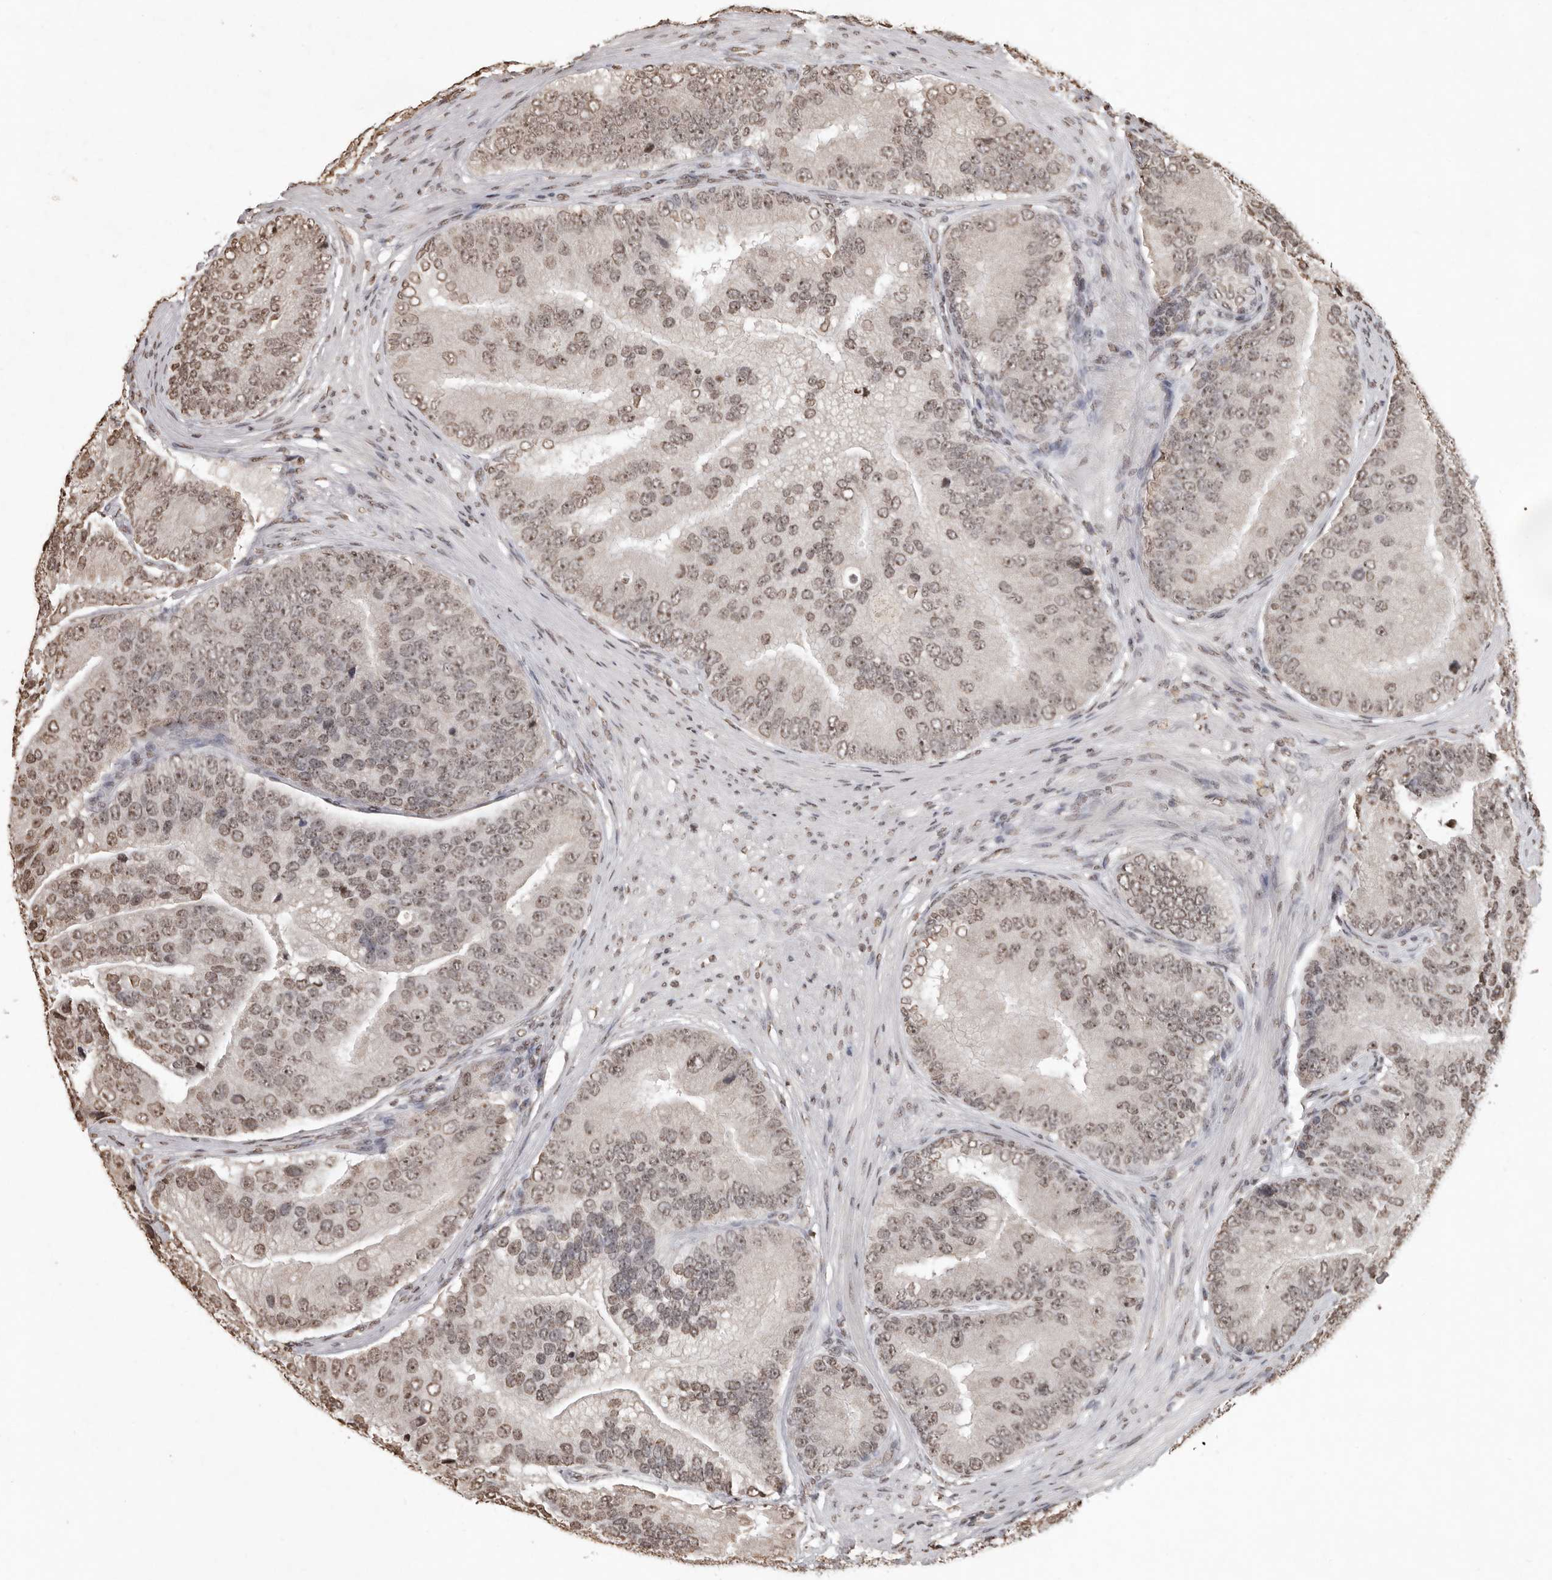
{"staining": {"intensity": "weak", "quantity": ">75%", "location": "nuclear"}, "tissue": "prostate cancer", "cell_type": "Tumor cells", "image_type": "cancer", "snomed": [{"axis": "morphology", "description": "Adenocarcinoma, High grade"}, {"axis": "topography", "description": "Prostate"}], "caption": "Immunohistochemical staining of human prostate cancer (adenocarcinoma (high-grade)) displays low levels of weak nuclear positivity in about >75% of tumor cells.", "gene": "WDR45", "patient": {"sex": "male", "age": 70}}